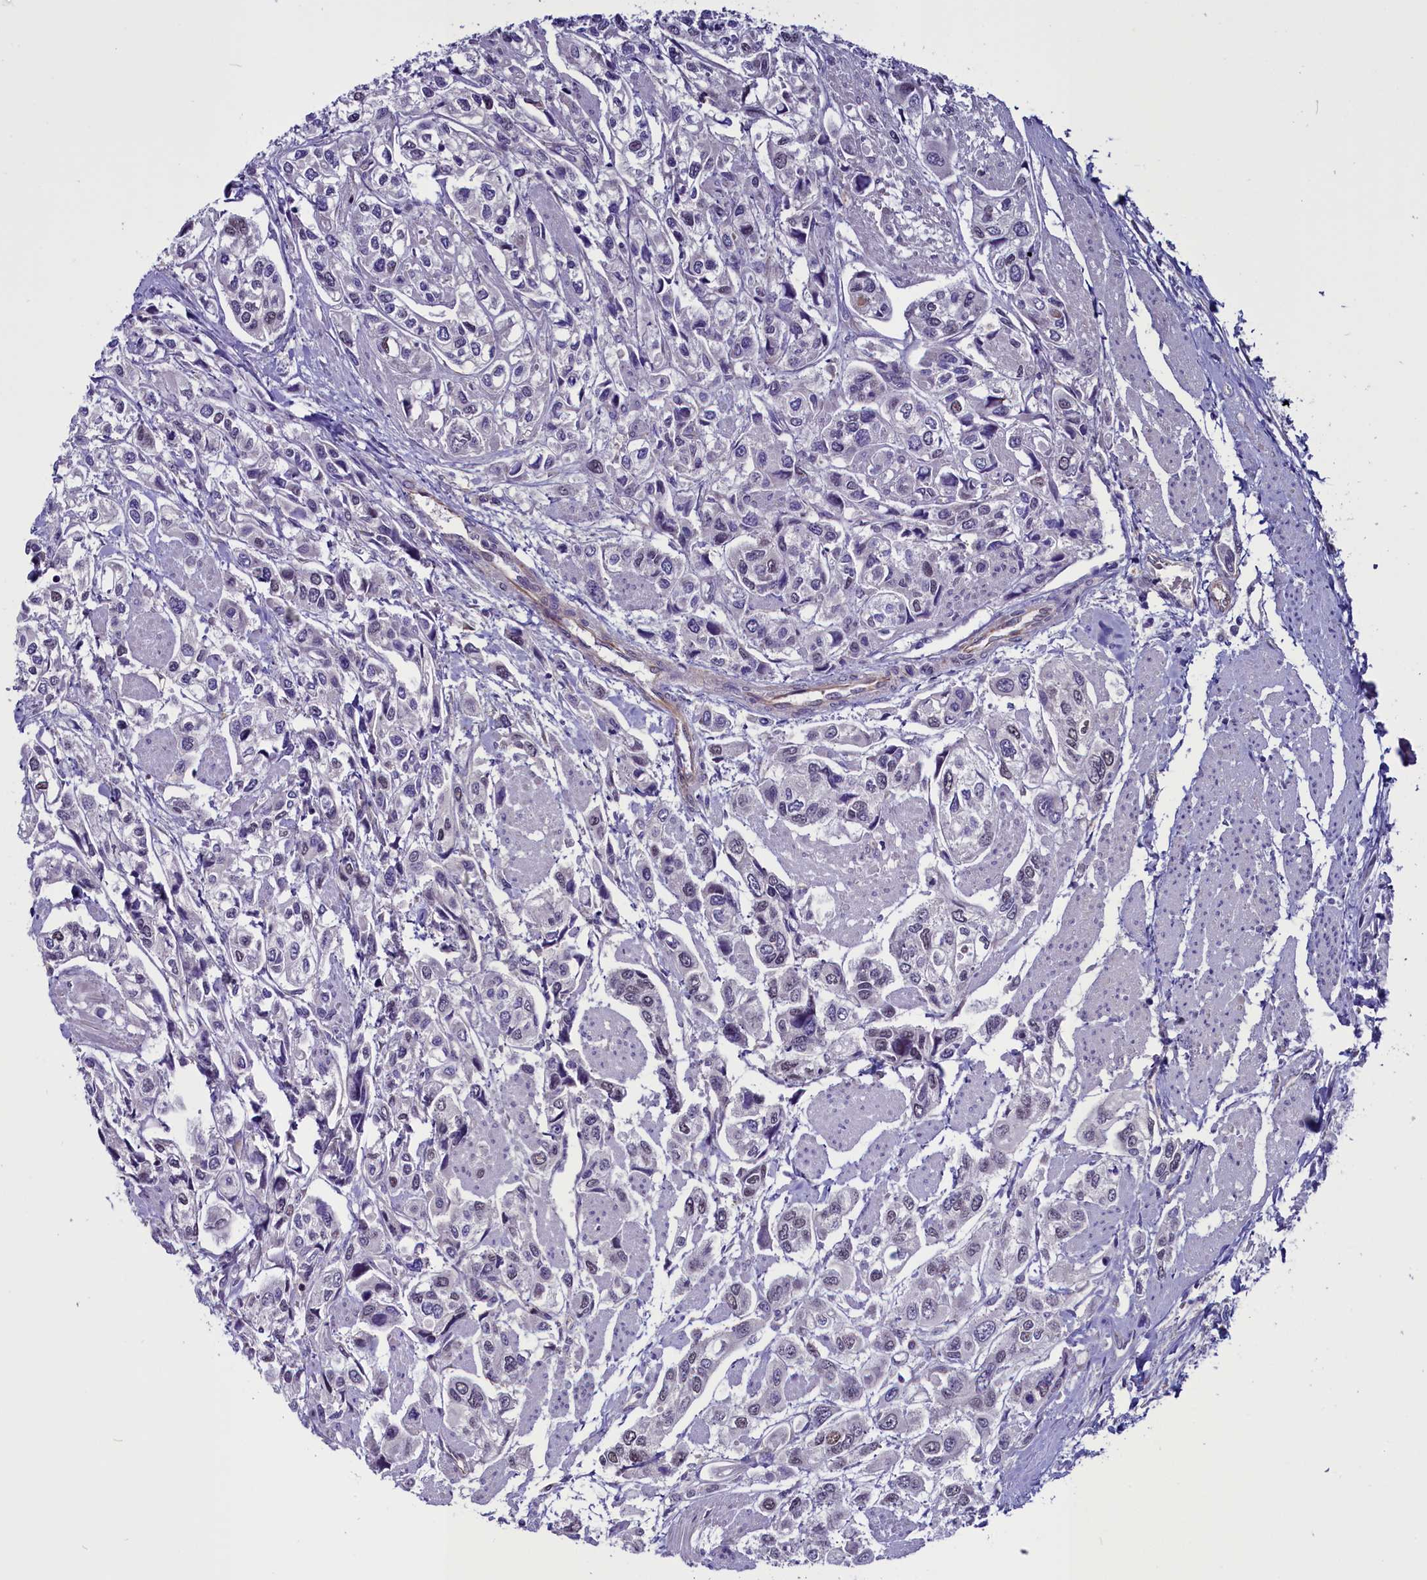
{"staining": {"intensity": "negative", "quantity": "none", "location": "none"}, "tissue": "urothelial cancer", "cell_type": "Tumor cells", "image_type": "cancer", "snomed": [{"axis": "morphology", "description": "Urothelial carcinoma, High grade"}, {"axis": "topography", "description": "Urinary bladder"}], "caption": "Immunohistochemistry (IHC) of urothelial carcinoma (high-grade) displays no staining in tumor cells.", "gene": "PDILT", "patient": {"sex": "male", "age": 67}}